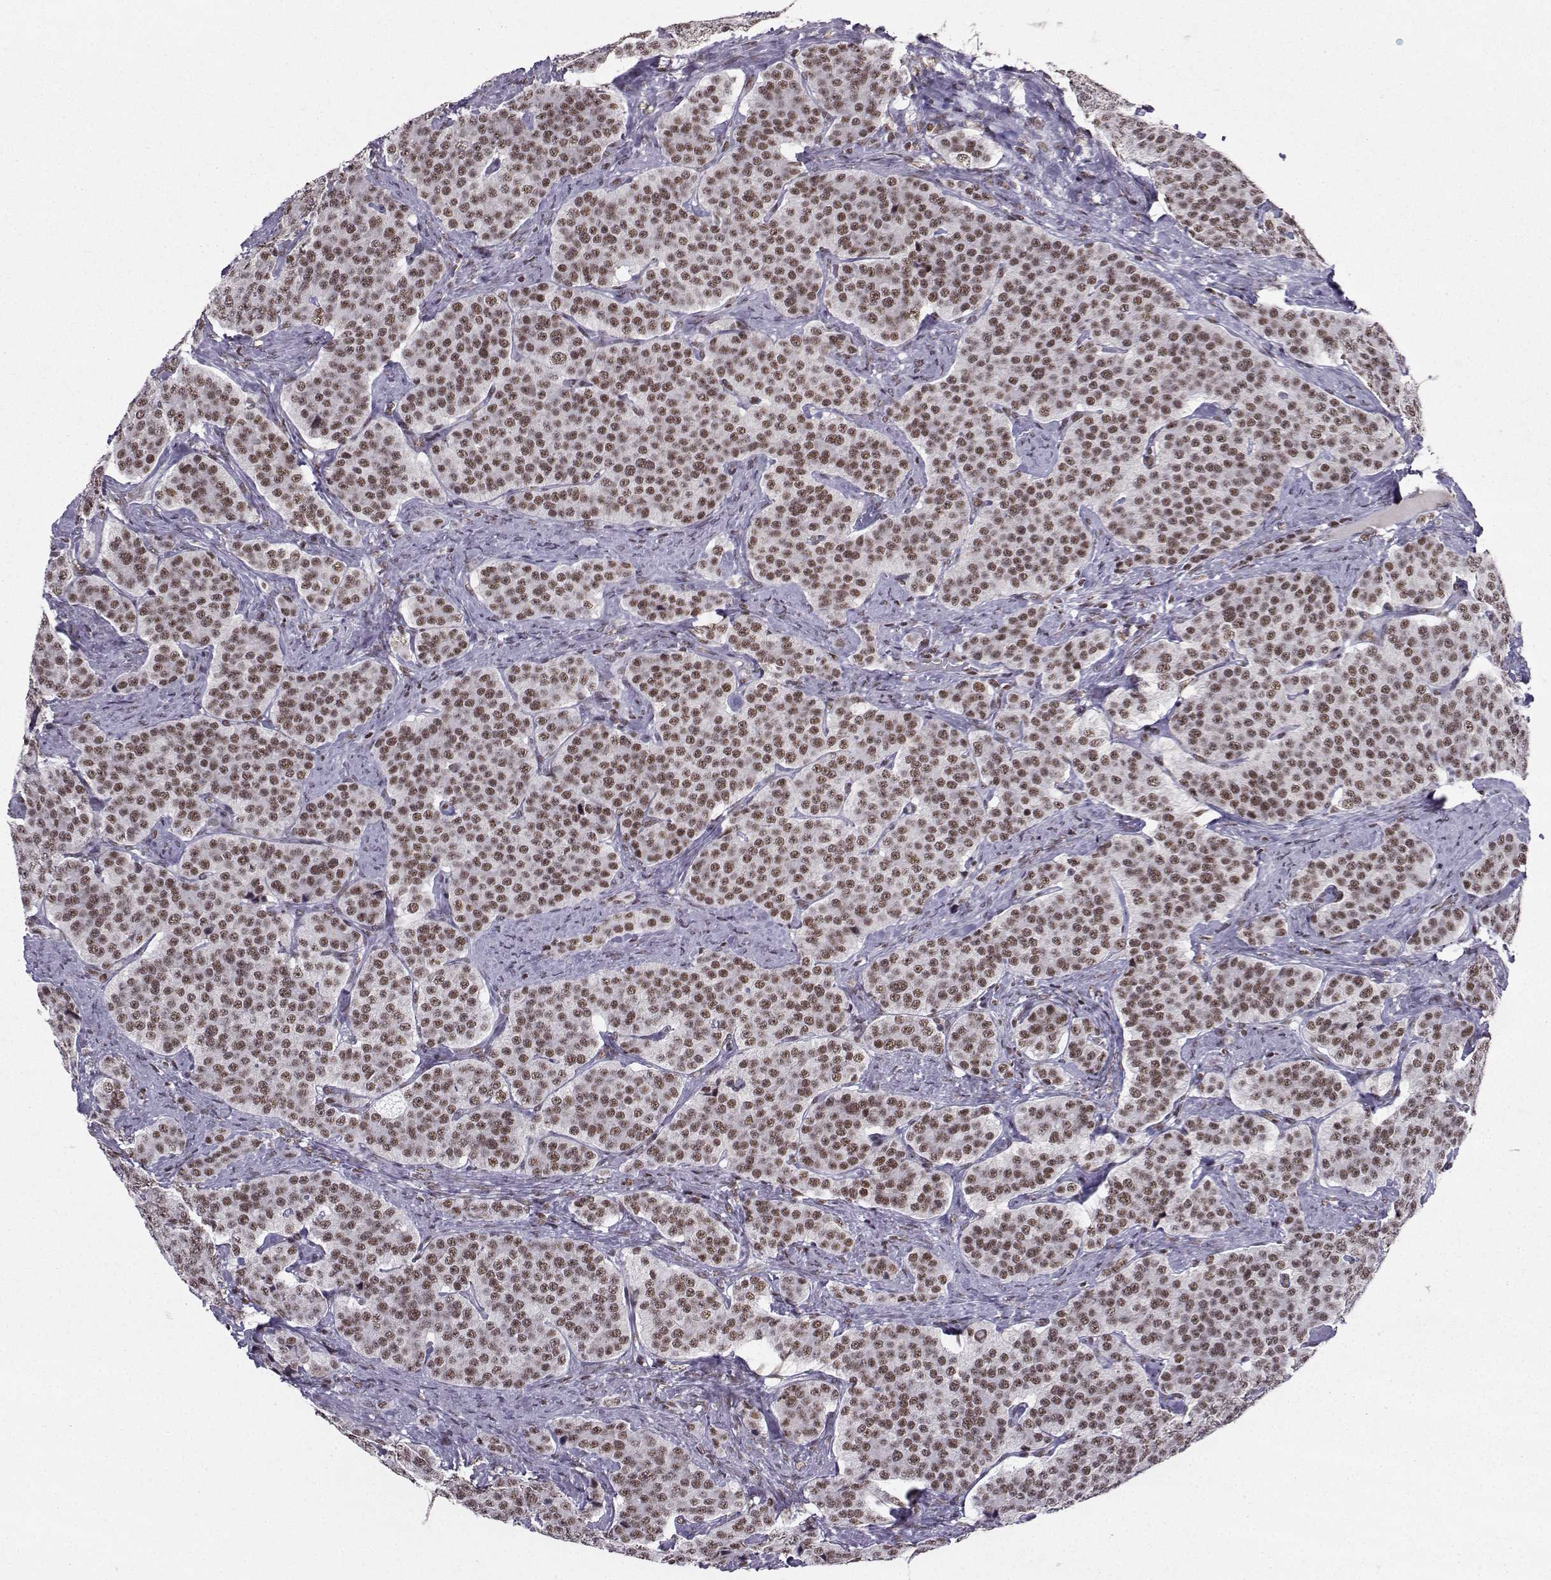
{"staining": {"intensity": "weak", "quantity": ">75%", "location": "nuclear"}, "tissue": "carcinoid", "cell_type": "Tumor cells", "image_type": "cancer", "snomed": [{"axis": "morphology", "description": "Carcinoid, malignant, NOS"}, {"axis": "topography", "description": "Small intestine"}], "caption": "The image shows staining of carcinoid, revealing weak nuclear protein staining (brown color) within tumor cells.", "gene": "SNRPB2", "patient": {"sex": "female", "age": 58}}